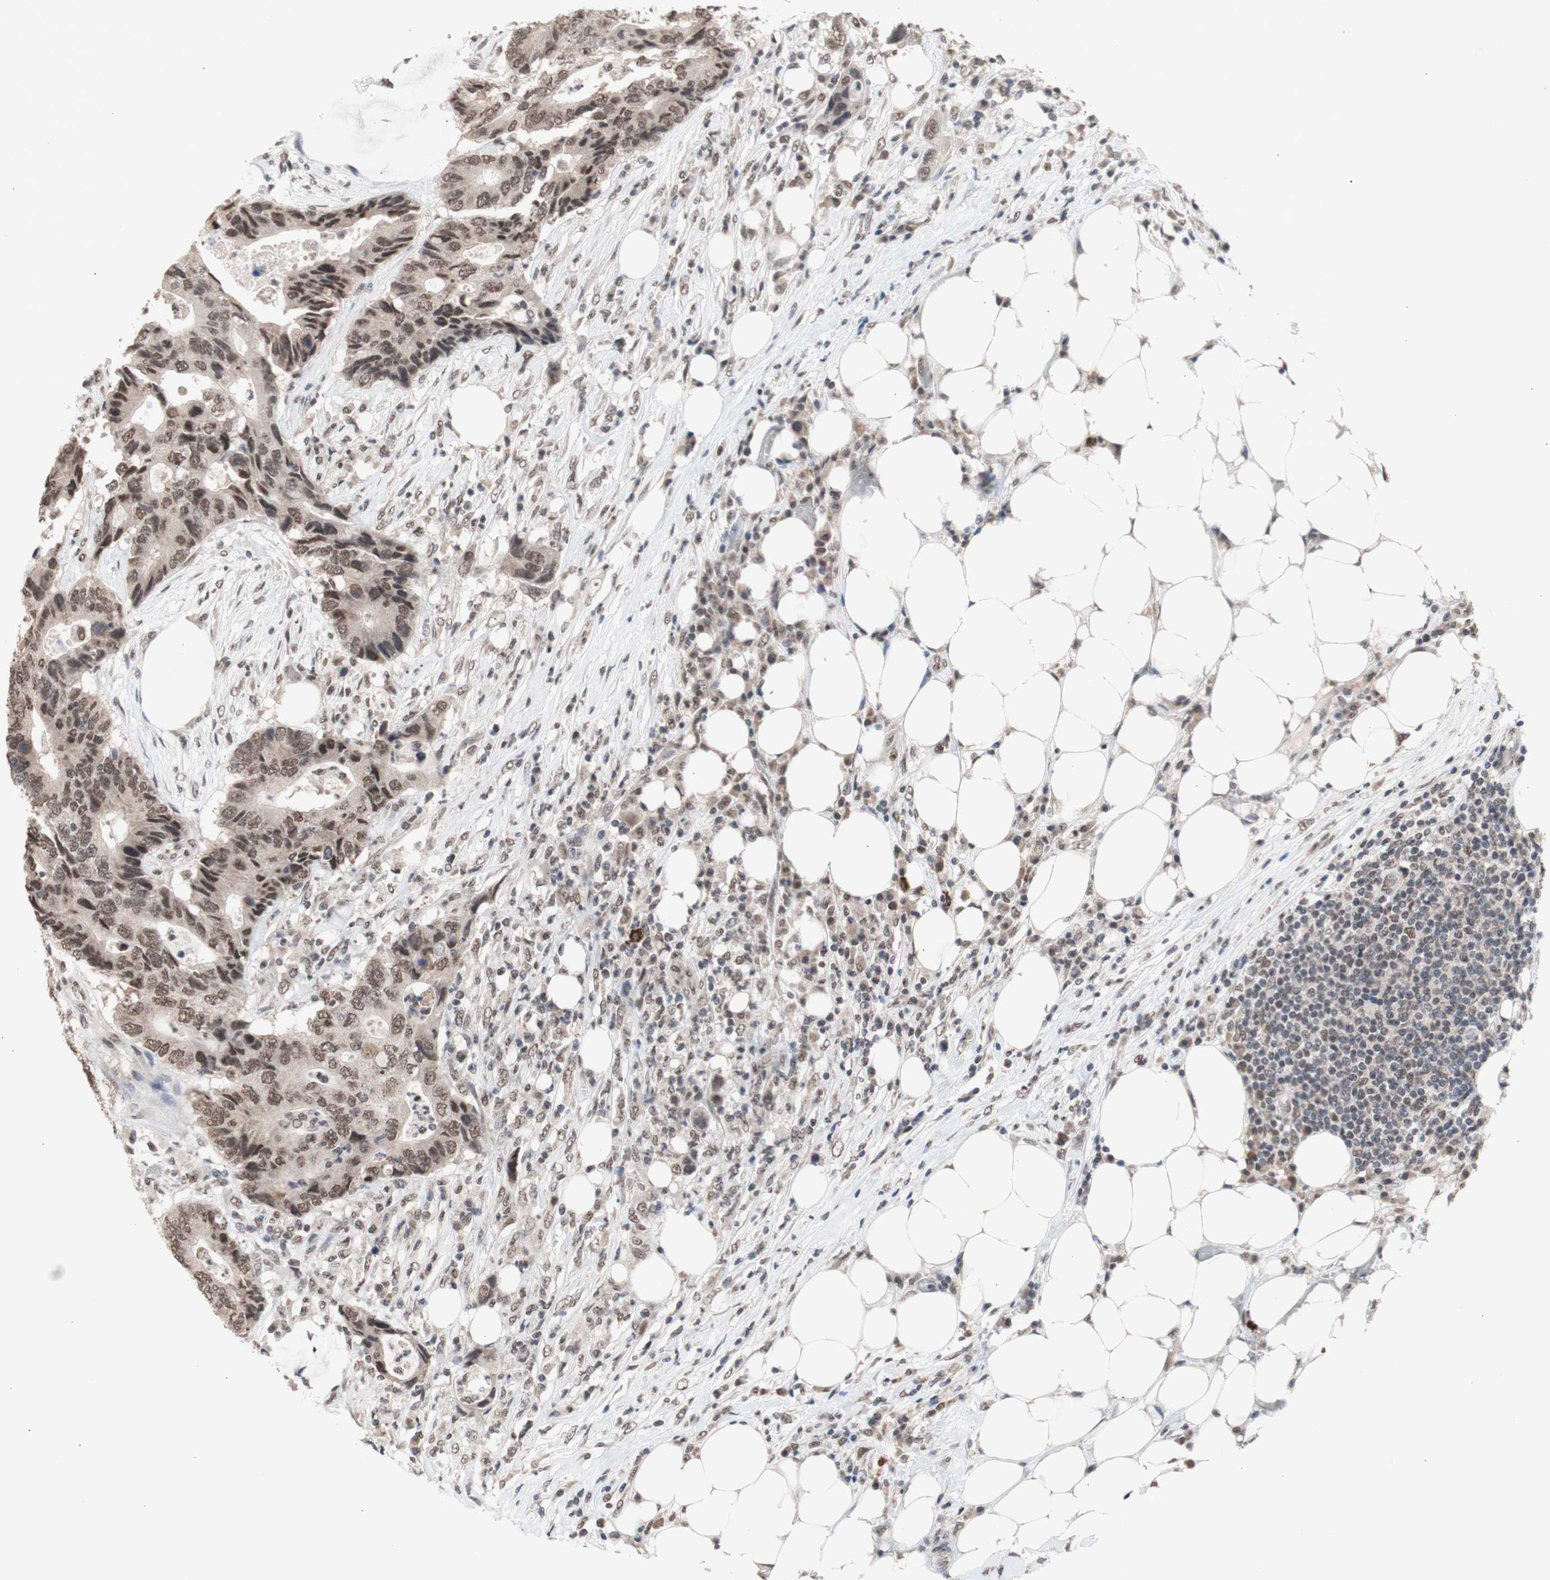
{"staining": {"intensity": "moderate", "quantity": ">75%", "location": "nuclear"}, "tissue": "colorectal cancer", "cell_type": "Tumor cells", "image_type": "cancer", "snomed": [{"axis": "morphology", "description": "Adenocarcinoma, NOS"}, {"axis": "topography", "description": "Colon"}], "caption": "Colorectal cancer stained with a protein marker exhibits moderate staining in tumor cells.", "gene": "SFPQ", "patient": {"sex": "male", "age": 71}}